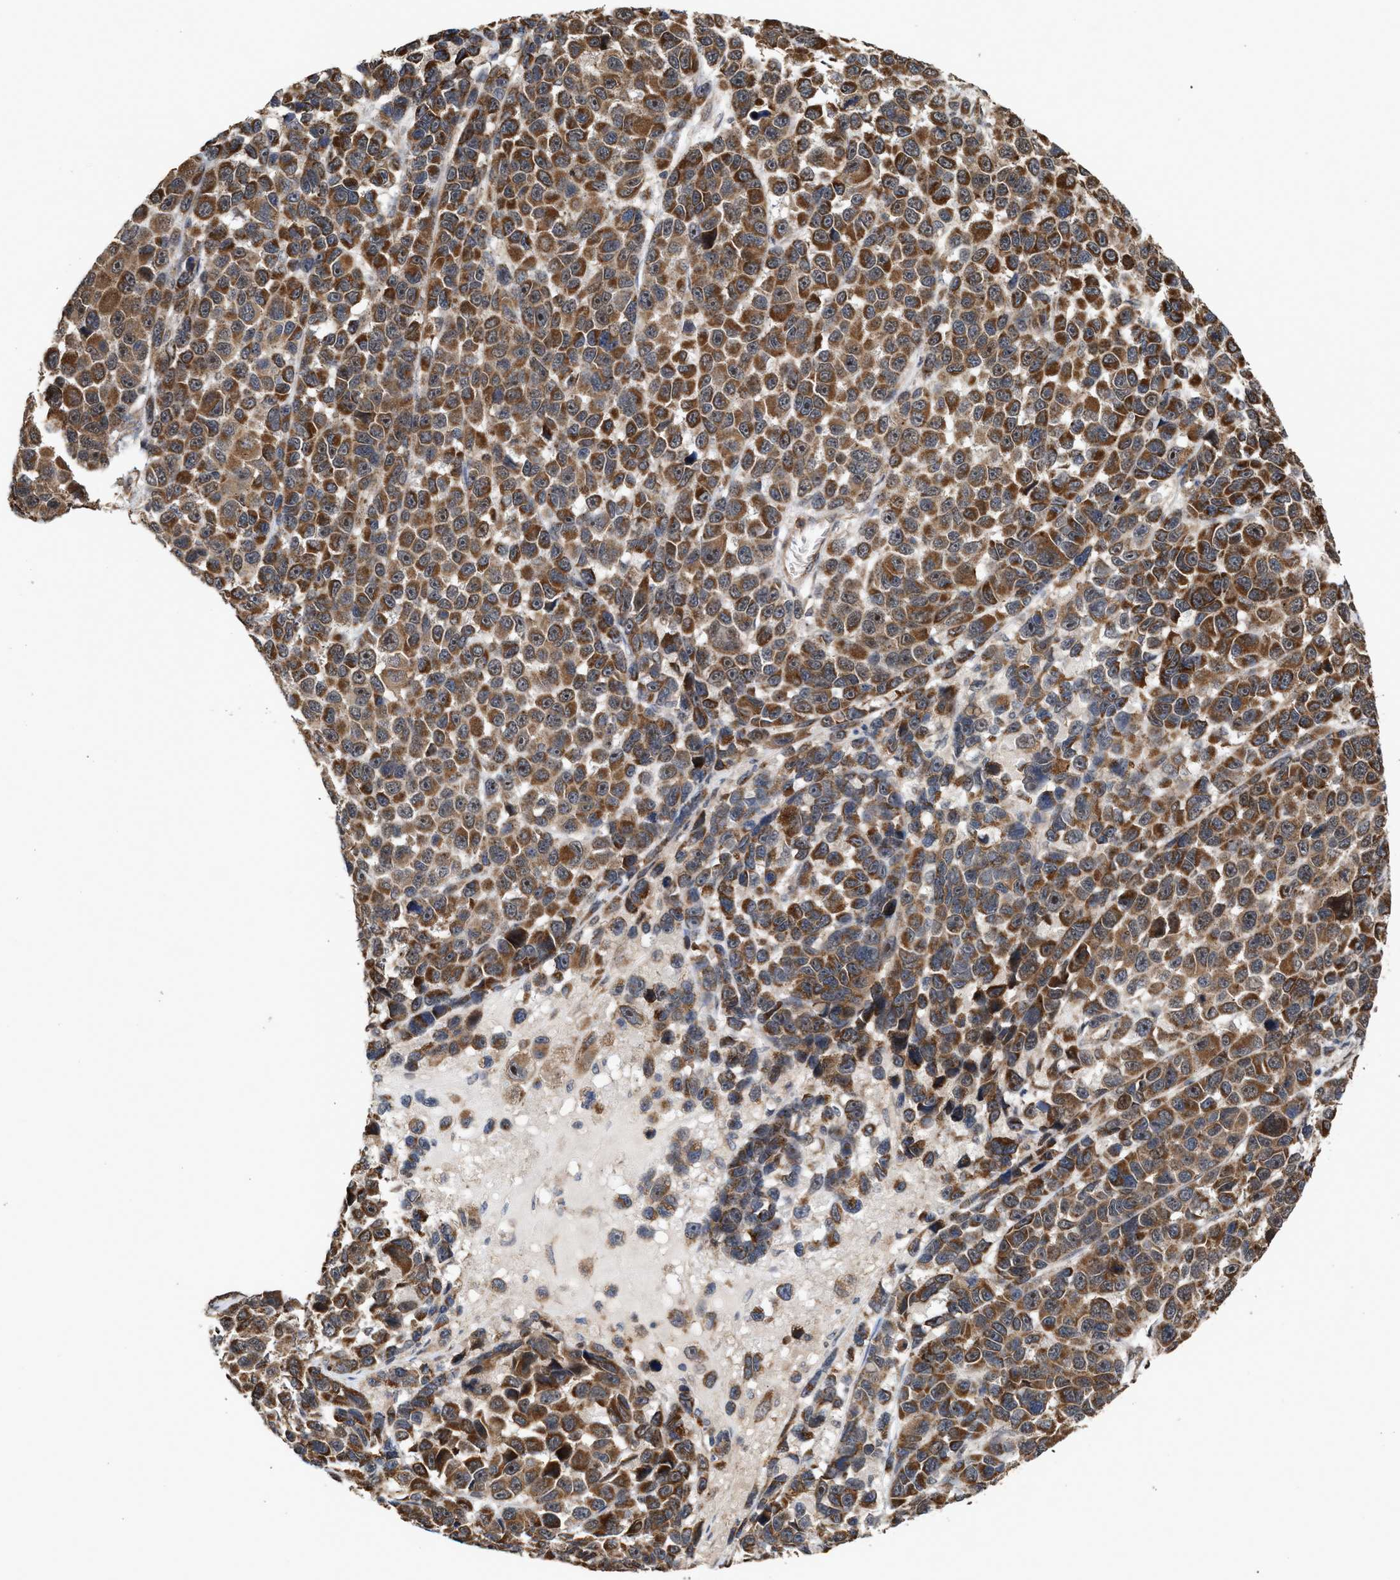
{"staining": {"intensity": "strong", "quantity": ">75%", "location": "cytoplasmic/membranous,nuclear"}, "tissue": "melanoma", "cell_type": "Tumor cells", "image_type": "cancer", "snomed": [{"axis": "morphology", "description": "Malignant melanoma, NOS"}, {"axis": "topography", "description": "Skin"}], "caption": "High-power microscopy captured an immunohistochemistry photomicrograph of melanoma, revealing strong cytoplasmic/membranous and nuclear staining in about >75% of tumor cells. The staining was performed using DAB (3,3'-diaminobenzidine) to visualize the protein expression in brown, while the nuclei were stained in blue with hematoxylin (Magnification: 20x).", "gene": "EXOSC2", "patient": {"sex": "male", "age": 53}}